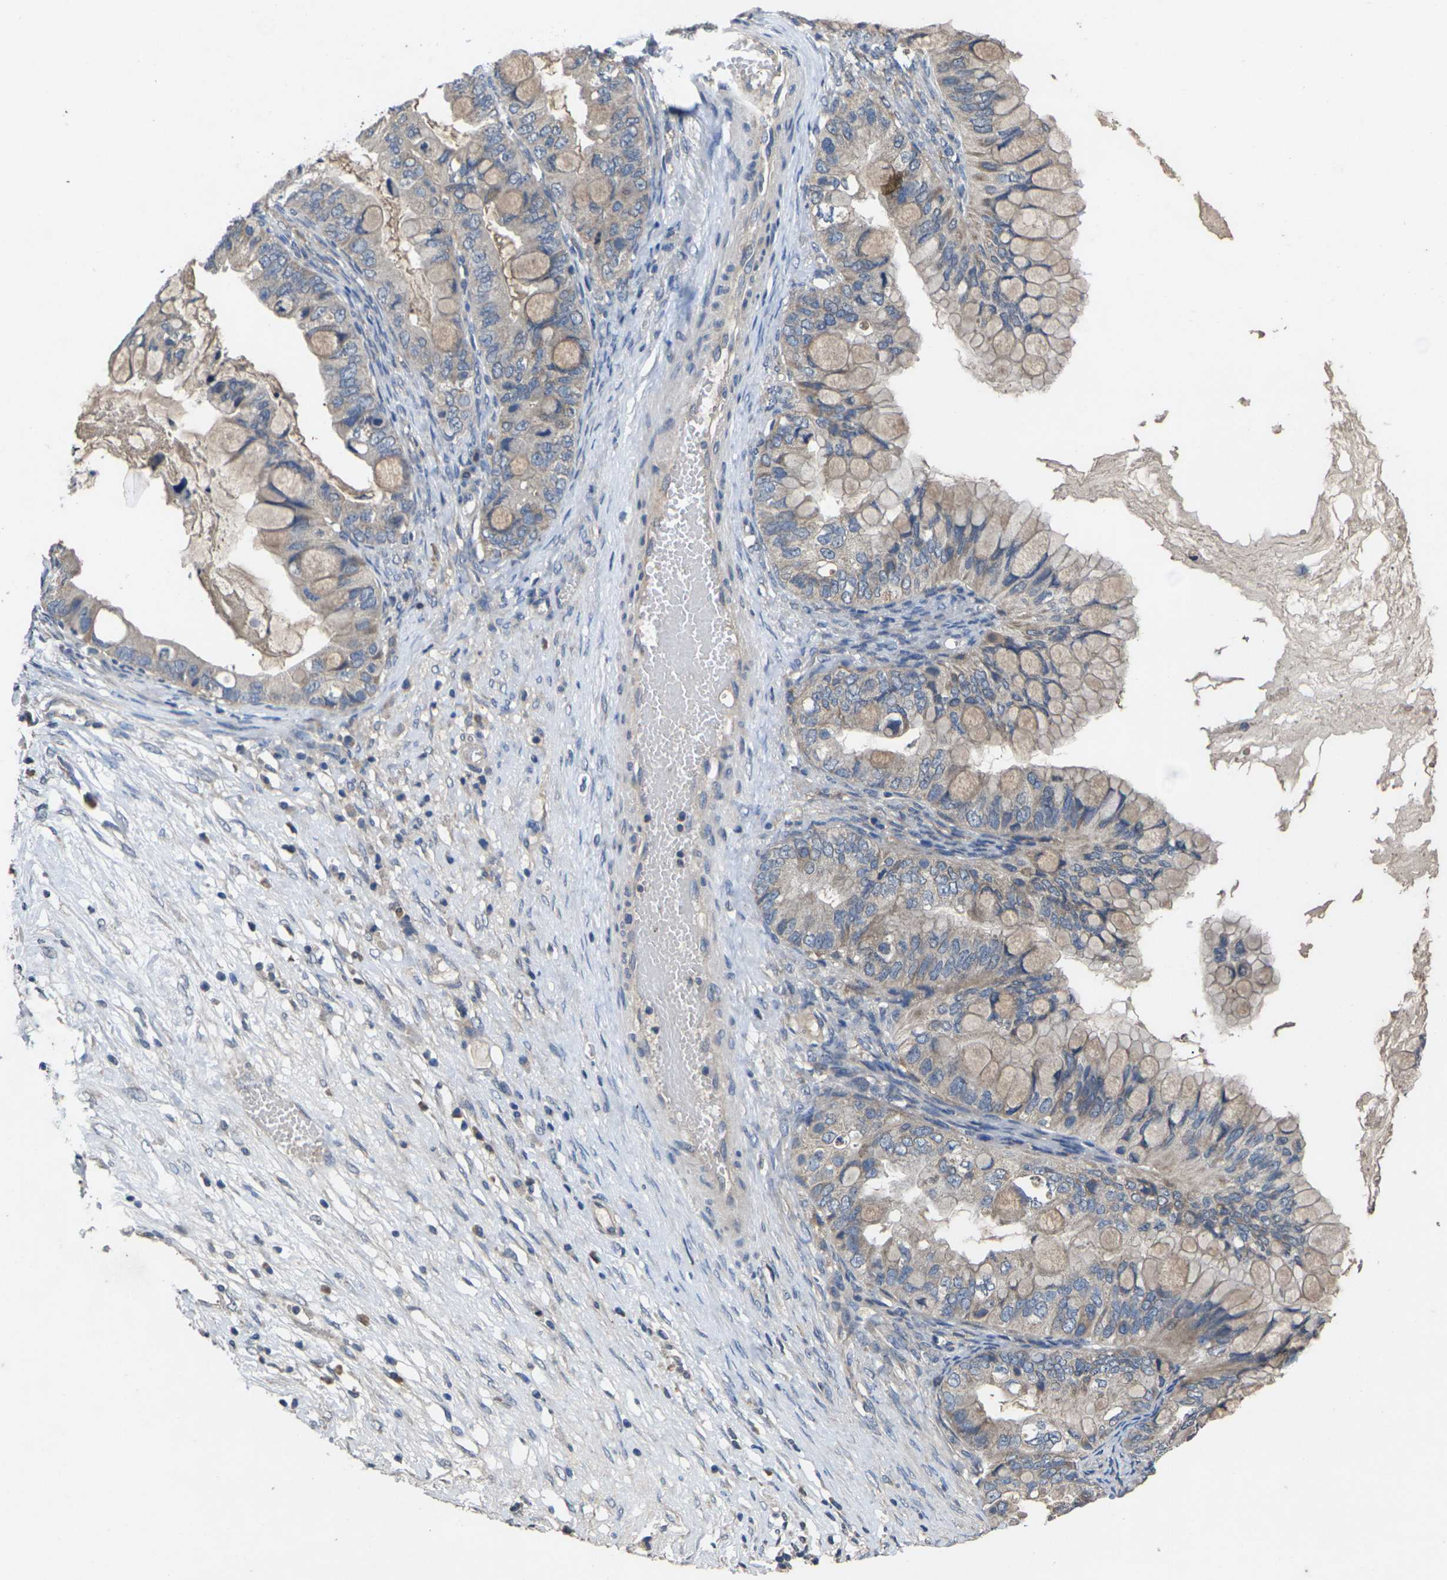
{"staining": {"intensity": "weak", "quantity": "<25%", "location": "cytoplasmic/membranous"}, "tissue": "ovarian cancer", "cell_type": "Tumor cells", "image_type": "cancer", "snomed": [{"axis": "morphology", "description": "Cystadenocarcinoma, mucinous, NOS"}, {"axis": "topography", "description": "Ovary"}], "caption": "Tumor cells show no significant protein expression in mucinous cystadenocarcinoma (ovarian).", "gene": "SLC2A2", "patient": {"sex": "female", "age": 80}}